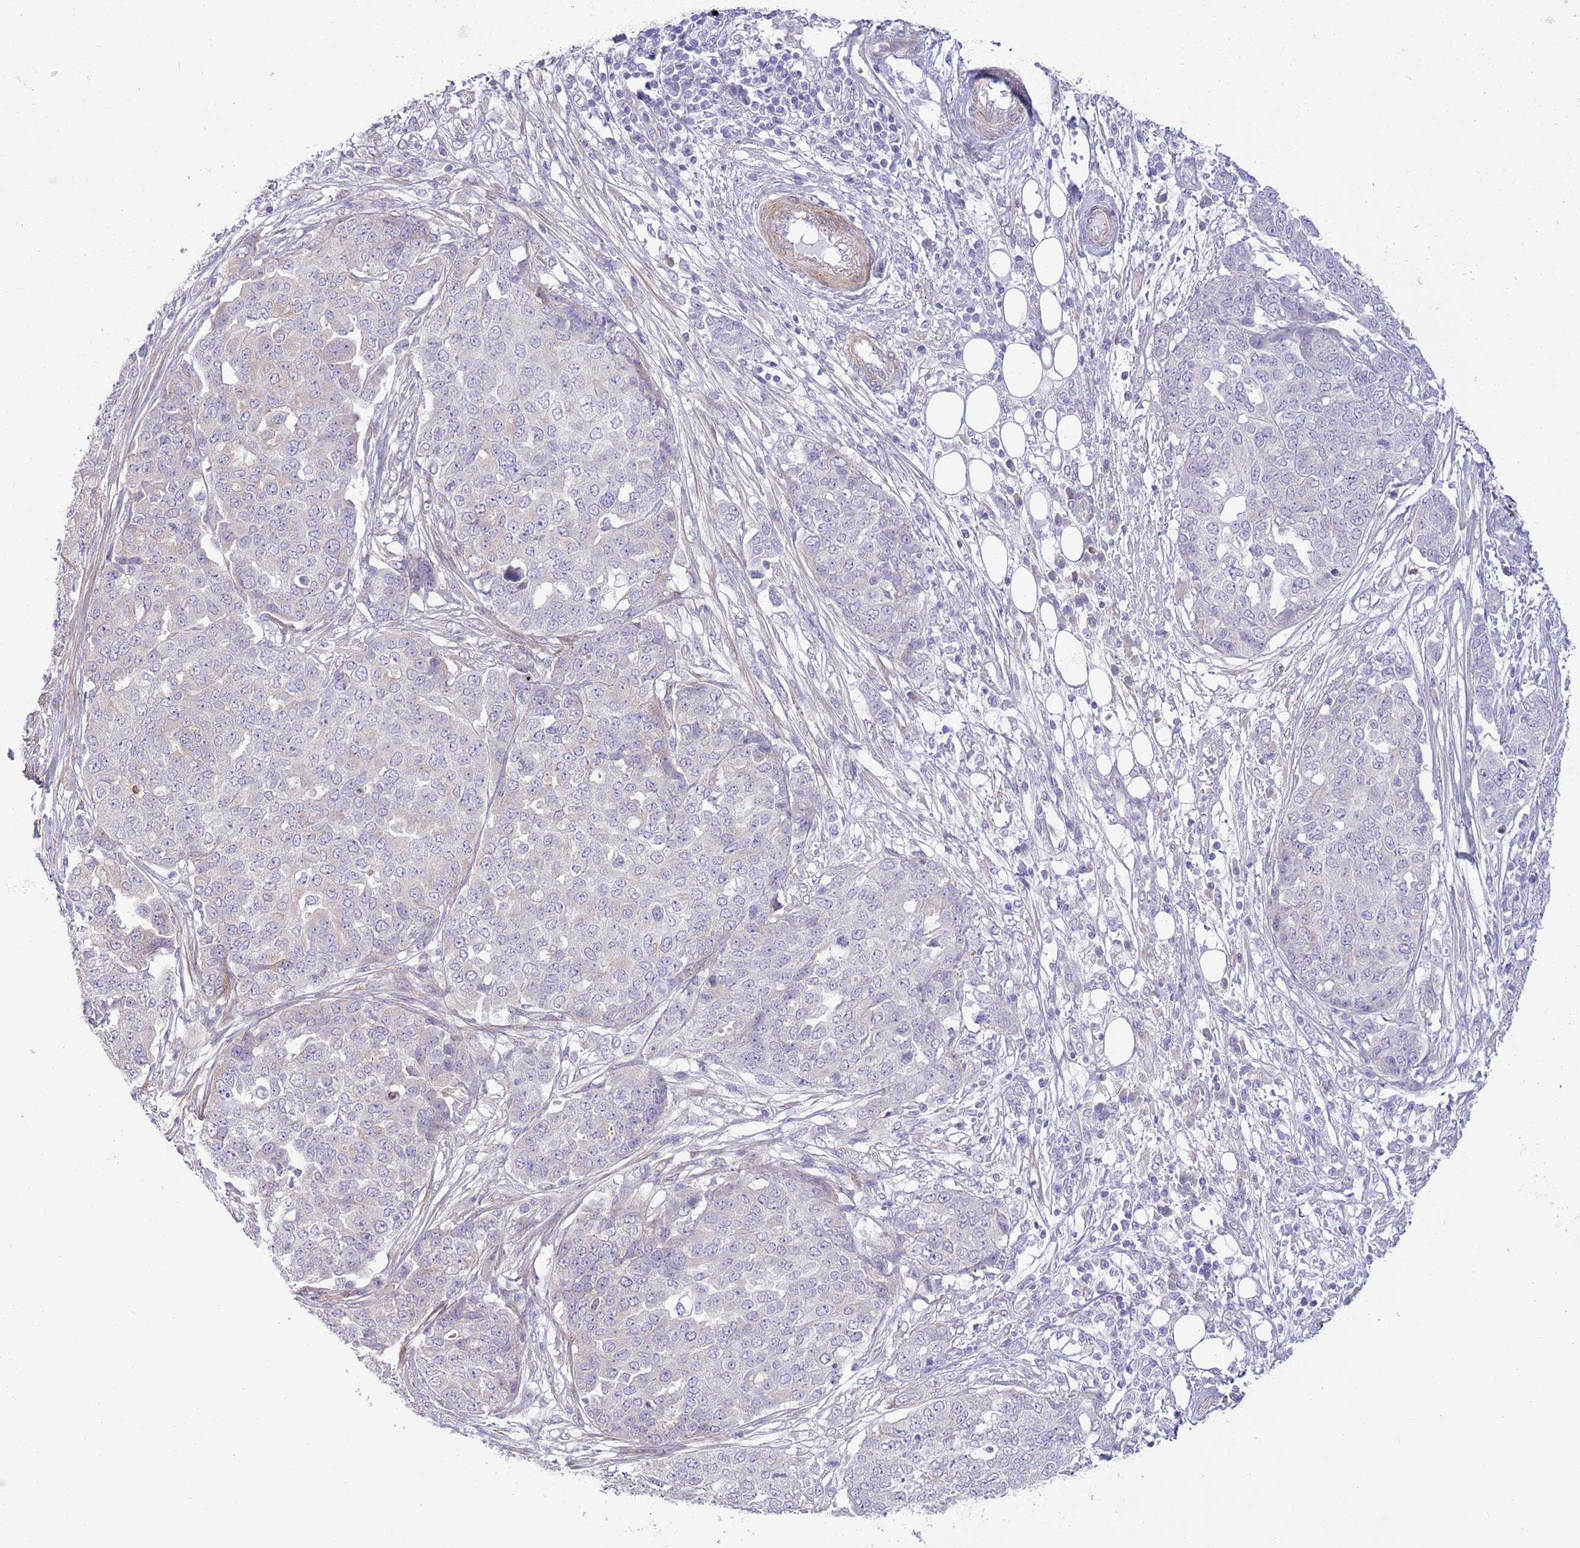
{"staining": {"intensity": "negative", "quantity": "none", "location": "none"}, "tissue": "ovarian cancer", "cell_type": "Tumor cells", "image_type": "cancer", "snomed": [{"axis": "morphology", "description": "Cystadenocarcinoma, serous, NOS"}, {"axis": "topography", "description": "Soft tissue"}, {"axis": "topography", "description": "Ovary"}], "caption": "The histopathology image displays no staining of tumor cells in ovarian cancer.", "gene": "ZC4H2", "patient": {"sex": "female", "age": 57}}